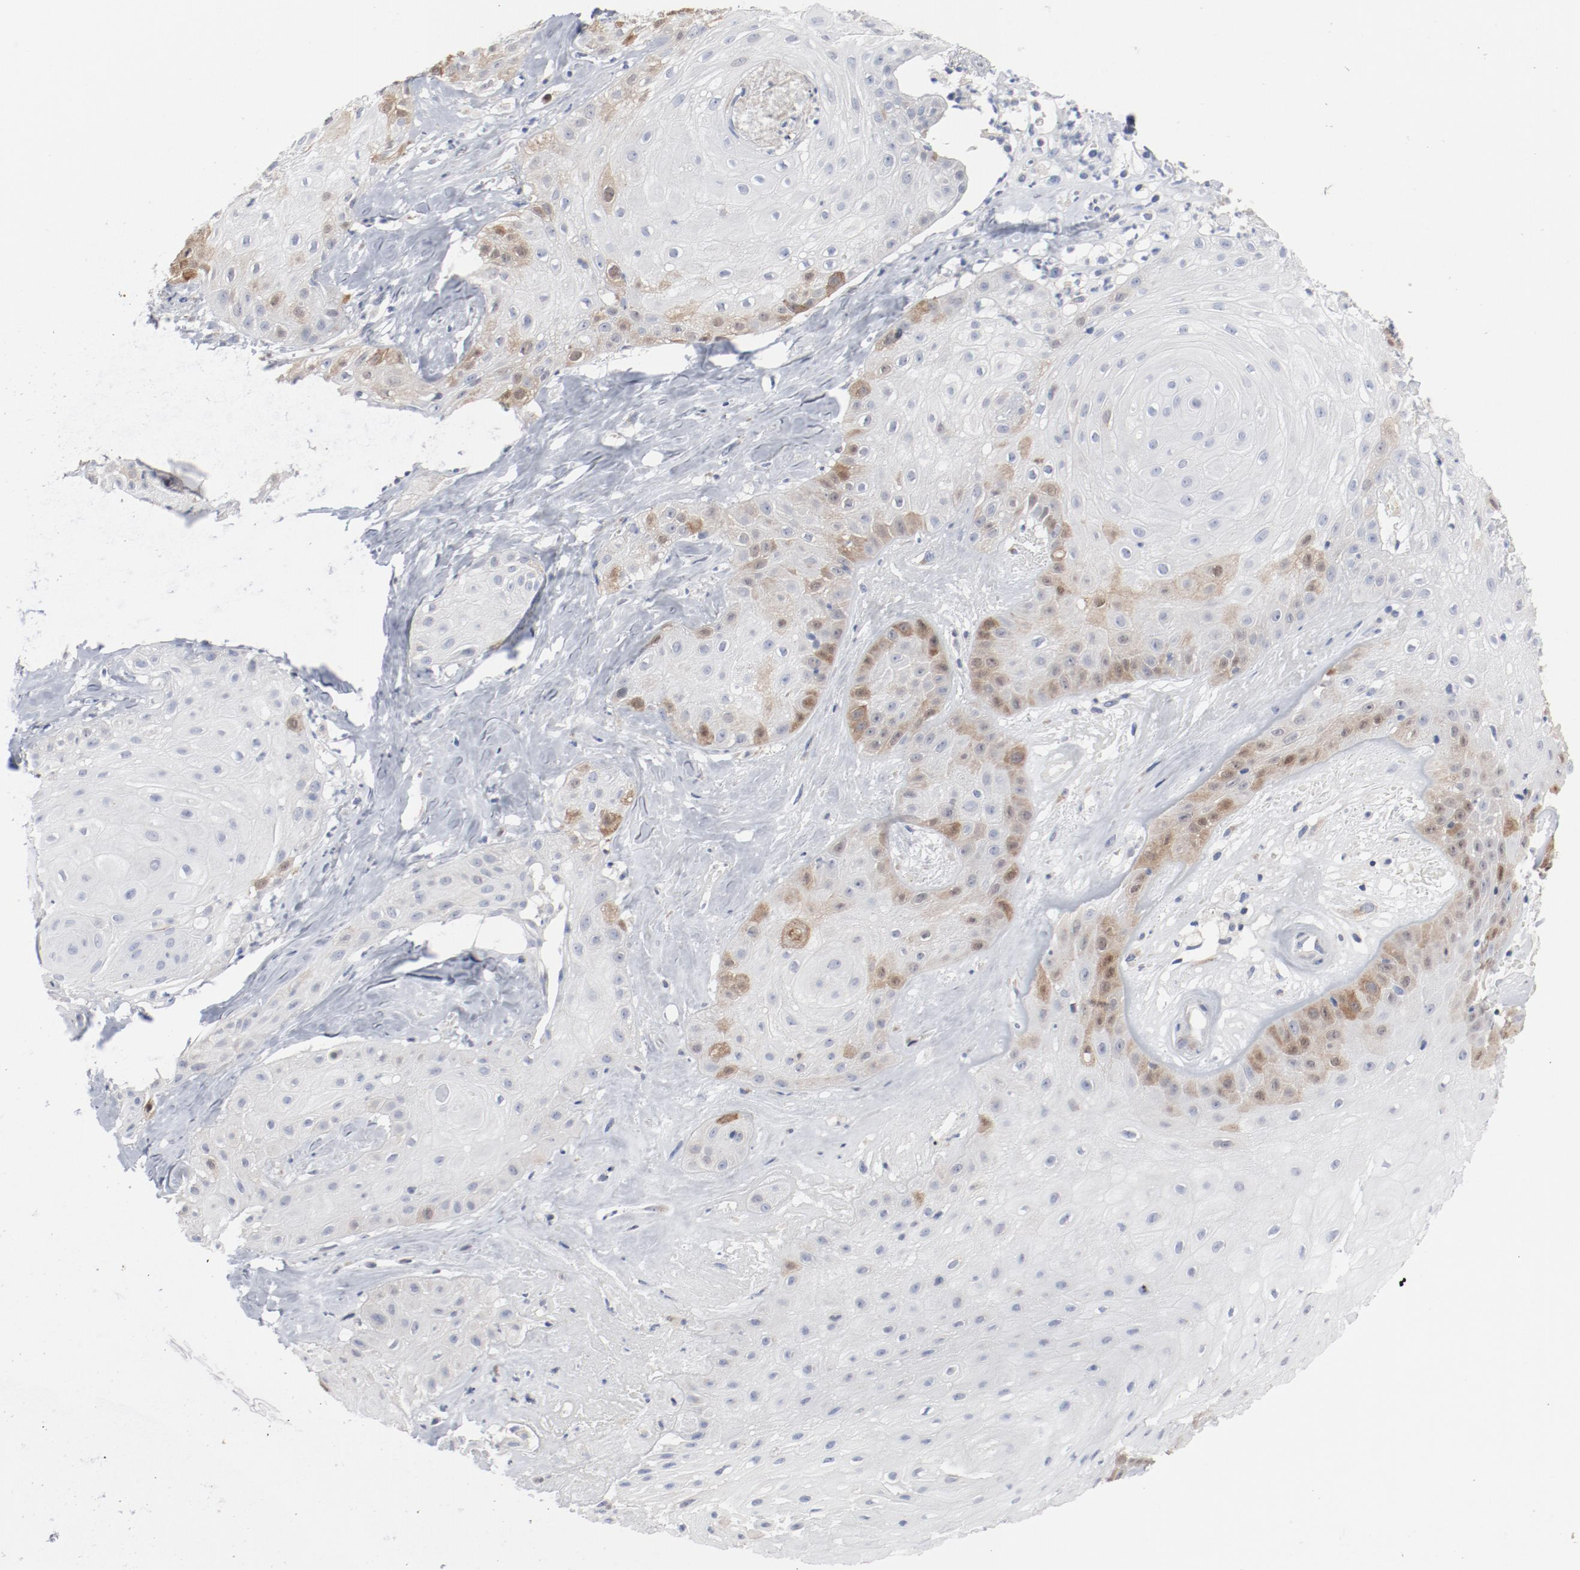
{"staining": {"intensity": "moderate", "quantity": "<25%", "location": "cytoplasmic/membranous"}, "tissue": "skin cancer", "cell_type": "Tumor cells", "image_type": "cancer", "snomed": [{"axis": "morphology", "description": "Squamous cell carcinoma, NOS"}, {"axis": "topography", "description": "Skin"}], "caption": "Skin cancer (squamous cell carcinoma) was stained to show a protein in brown. There is low levels of moderate cytoplasmic/membranous expression in approximately <25% of tumor cells.", "gene": "CDK1", "patient": {"sex": "male", "age": 65}}